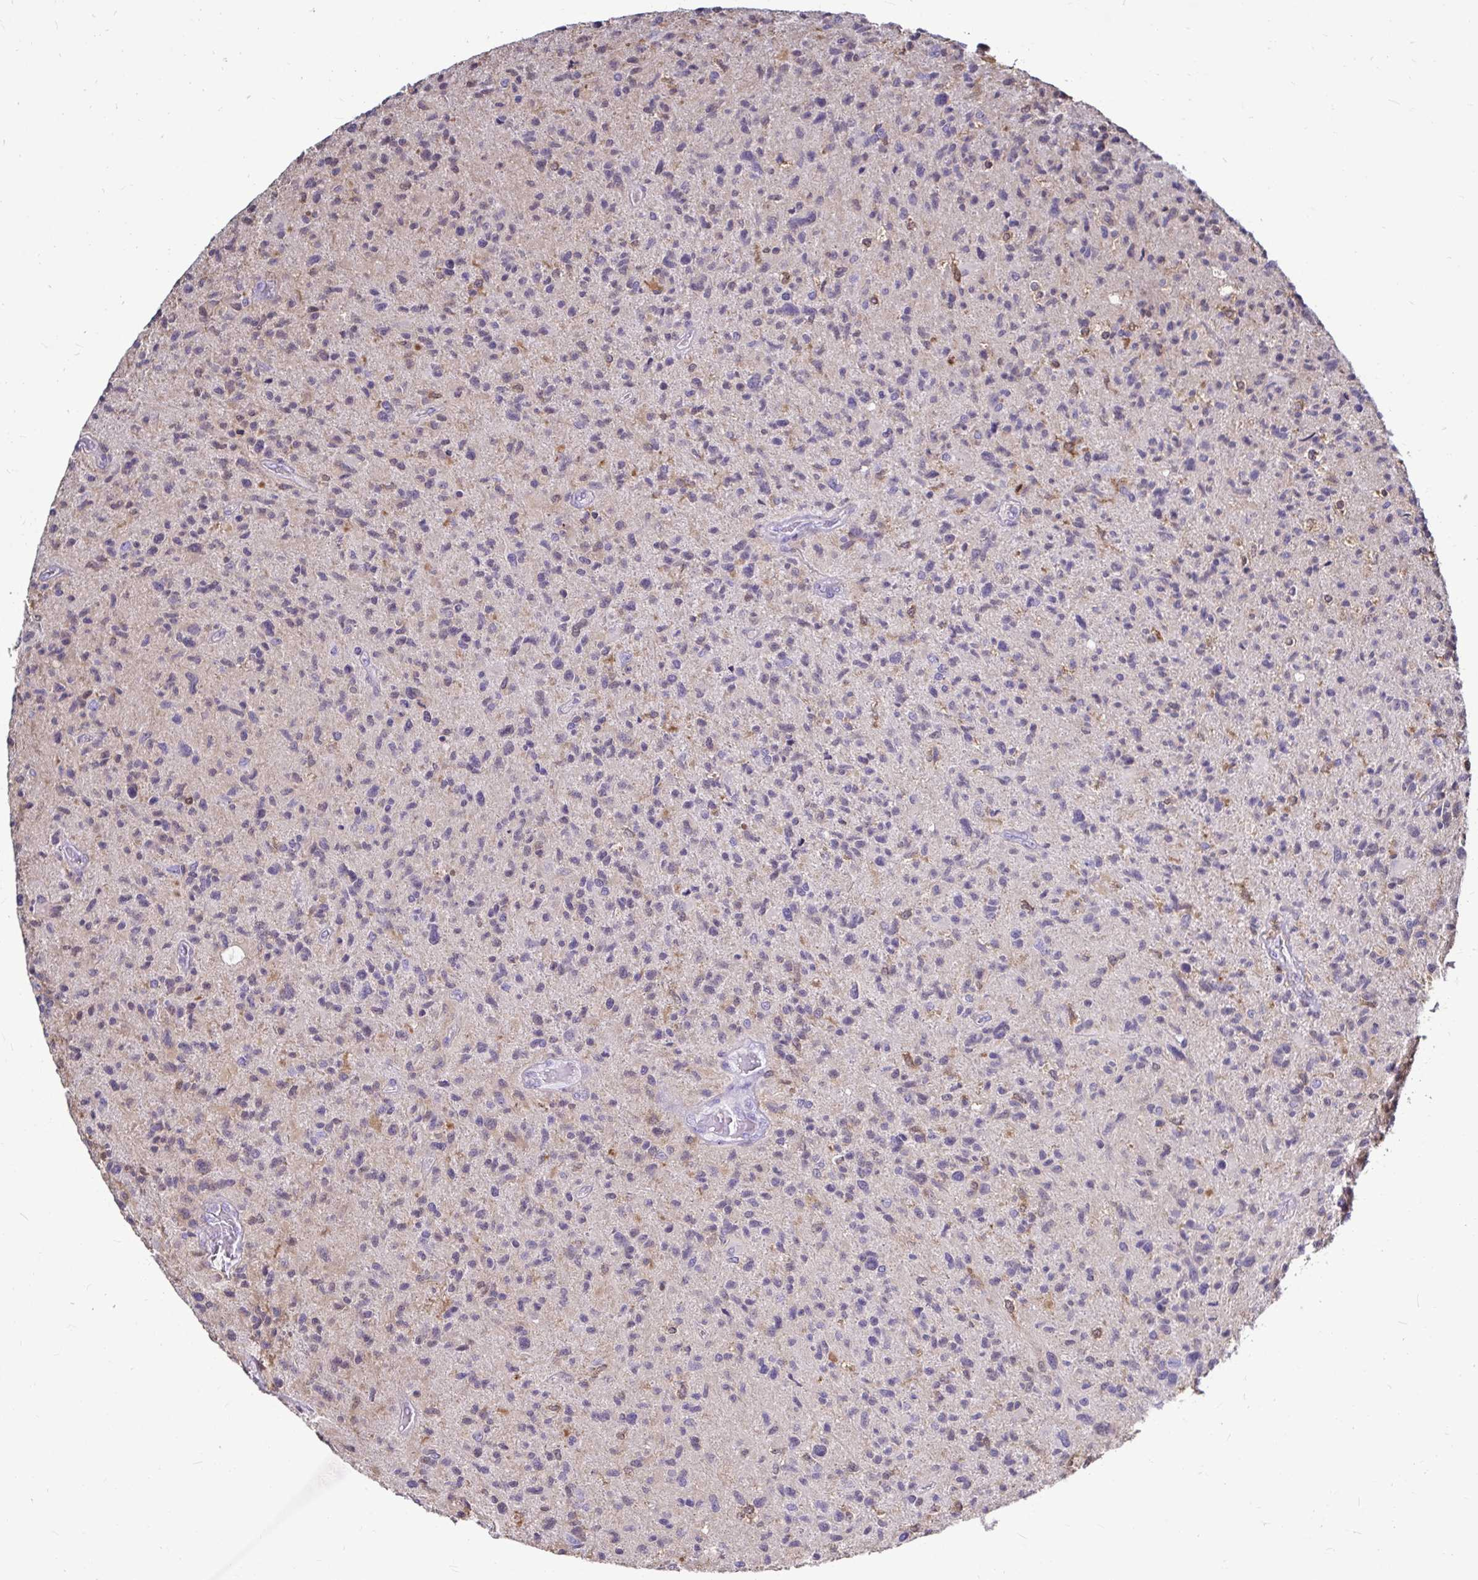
{"staining": {"intensity": "negative", "quantity": "none", "location": "none"}, "tissue": "glioma", "cell_type": "Tumor cells", "image_type": "cancer", "snomed": [{"axis": "morphology", "description": "Glioma, malignant, High grade"}, {"axis": "topography", "description": "Brain"}], "caption": "Malignant glioma (high-grade) stained for a protein using immunohistochemistry reveals no expression tumor cells.", "gene": "IDH1", "patient": {"sex": "female", "age": 70}}